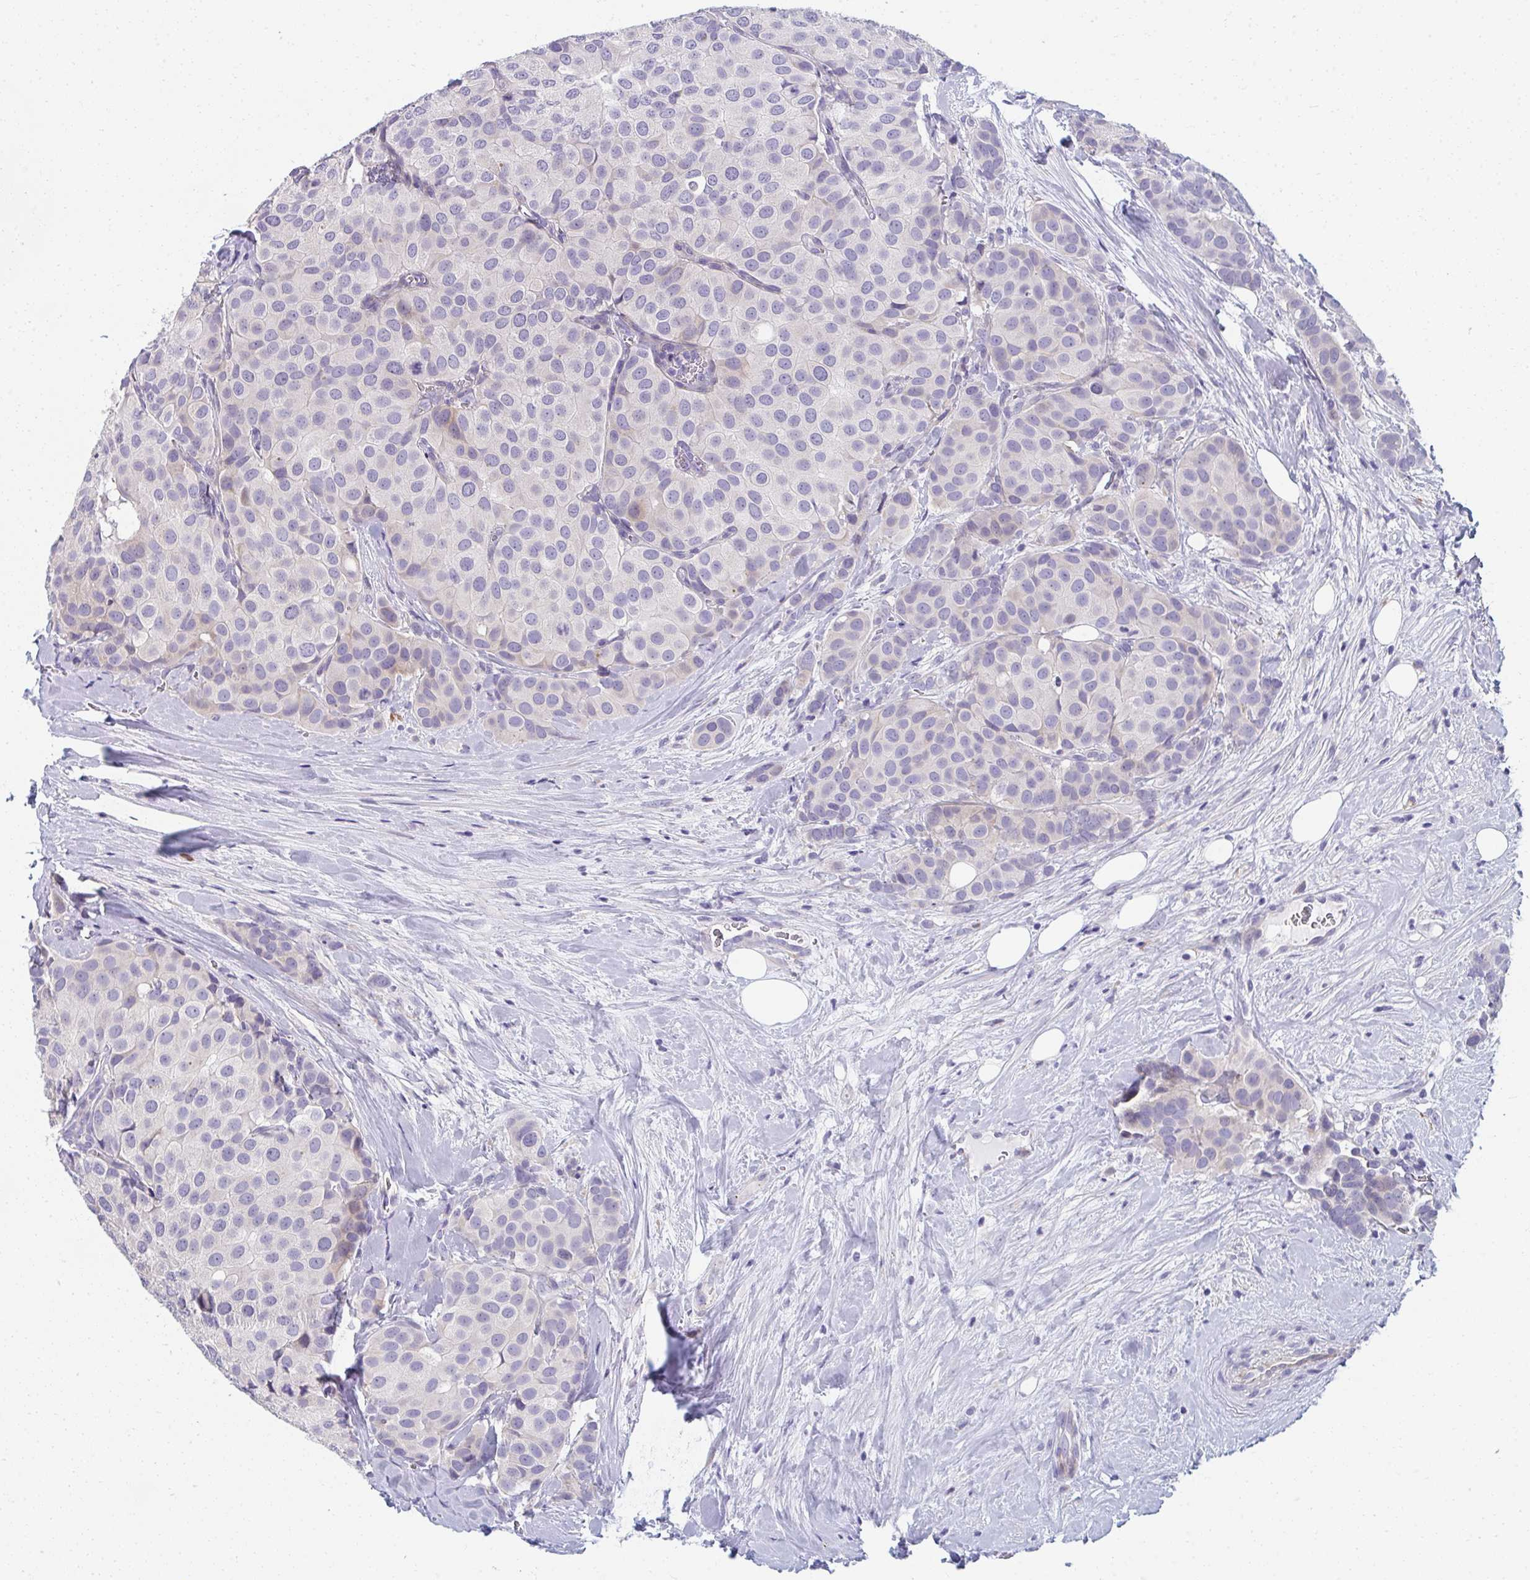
{"staining": {"intensity": "negative", "quantity": "none", "location": "none"}, "tissue": "breast cancer", "cell_type": "Tumor cells", "image_type": "cancer", "snomed": [{"axis": "morphology", "description": "Duct carcinoma"}, {"axis": "topography", "description": "Breast"}], "caption": "High magnification brightfield microscopy of breast infiltrating ductal carcinoma stained with DAB (brown) and counterstained with hematoxylin (blue): tumor cells show no significant staining.", "gene": "EIF1AD", "patient": {"sex": "female", "age": 70}}